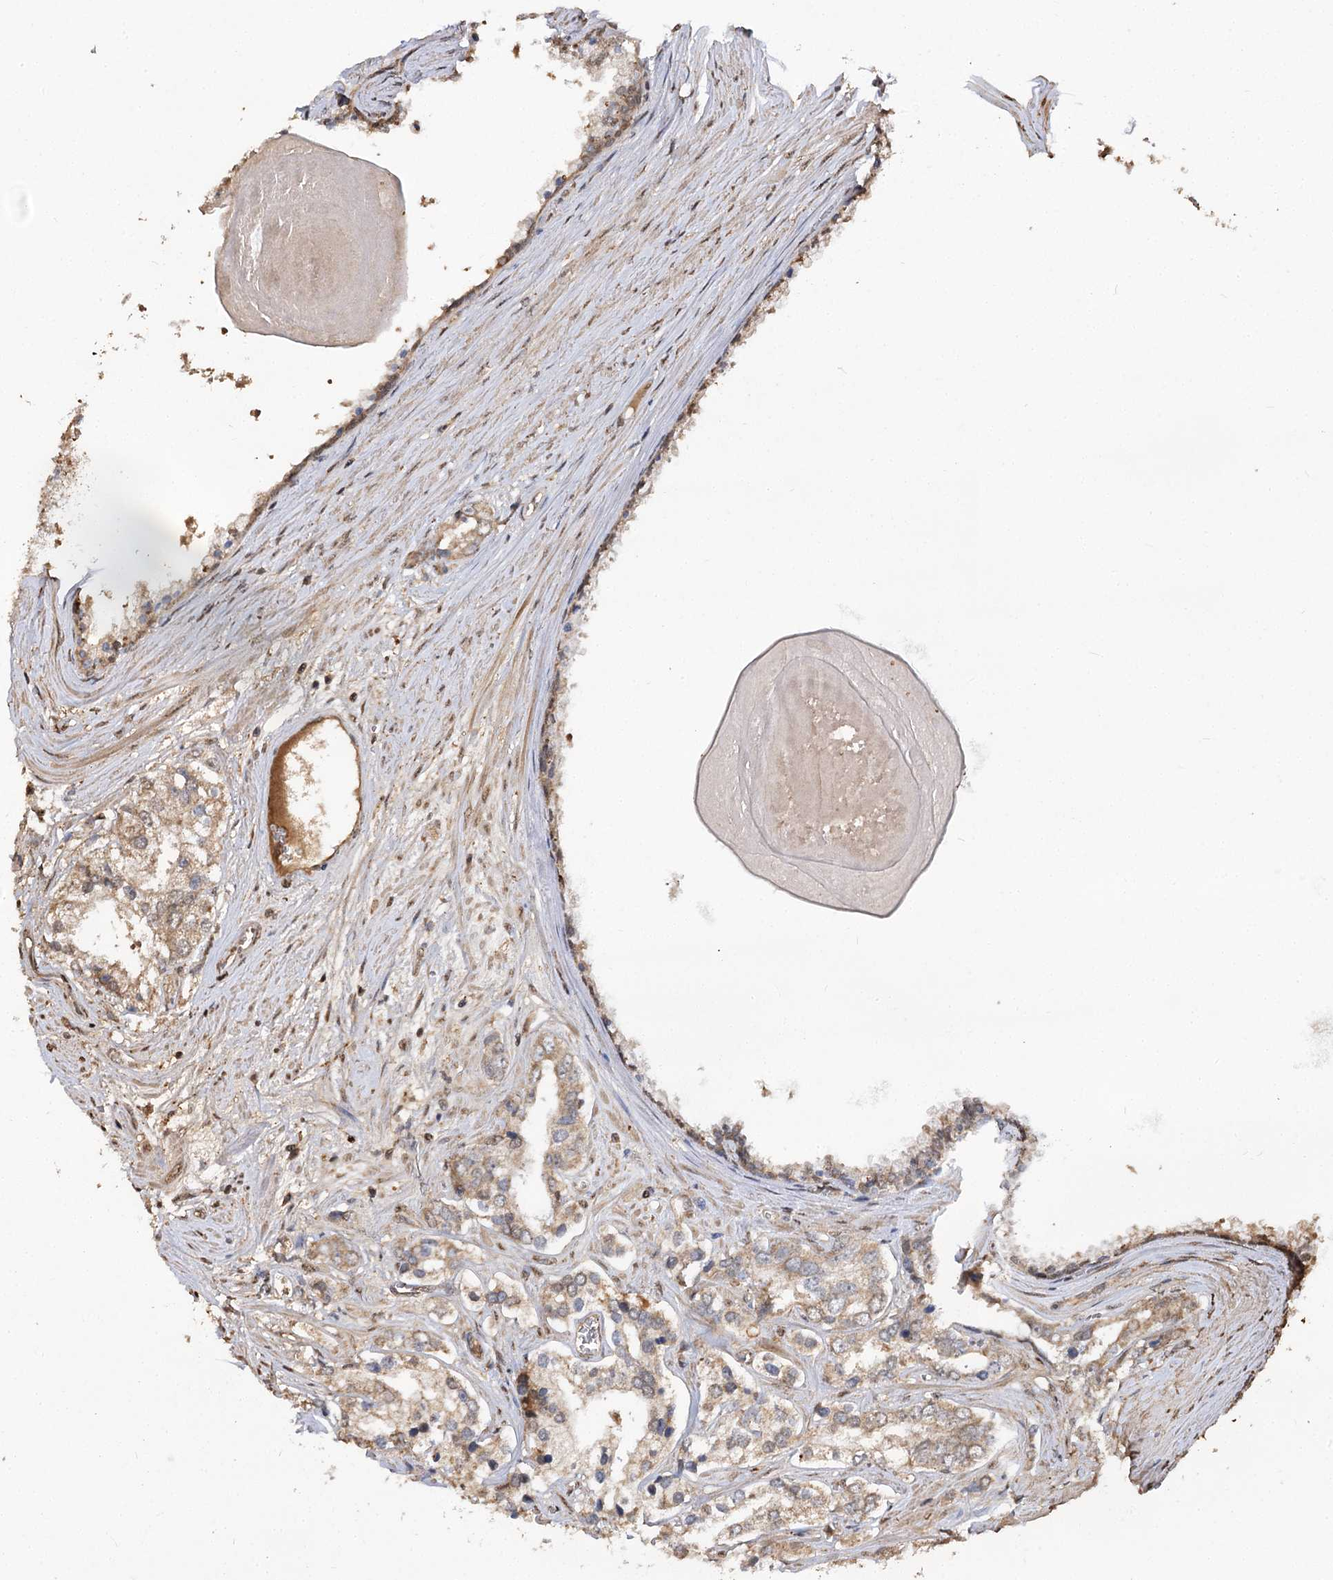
{"staining": {"intensity": "weak", "quantity": ">75%", "location": "cytoplasmic/membranous"}, "tissue": "prostate cancer", "cell_type": "Tumor cells", "image_type": "cancer", "snomed": [{"axis": "morphology", "description": "Adenocarcinoma, High grade"}, {"axis": "topography", "description": "Prostate"}], "caption": "Immunohistochemical staining of human prostate cancer (high-grade adenocarcinoma) displays low levels of weak cytoplasmic/membranous positivity in about >75% of tumor cells. Using DAB (brown) and hematoxylin (blue) stains, captured at high magnification using brightfield microscopy.", "gene": "ARL13A", "patient": {"sex": "male", "age": 66}}